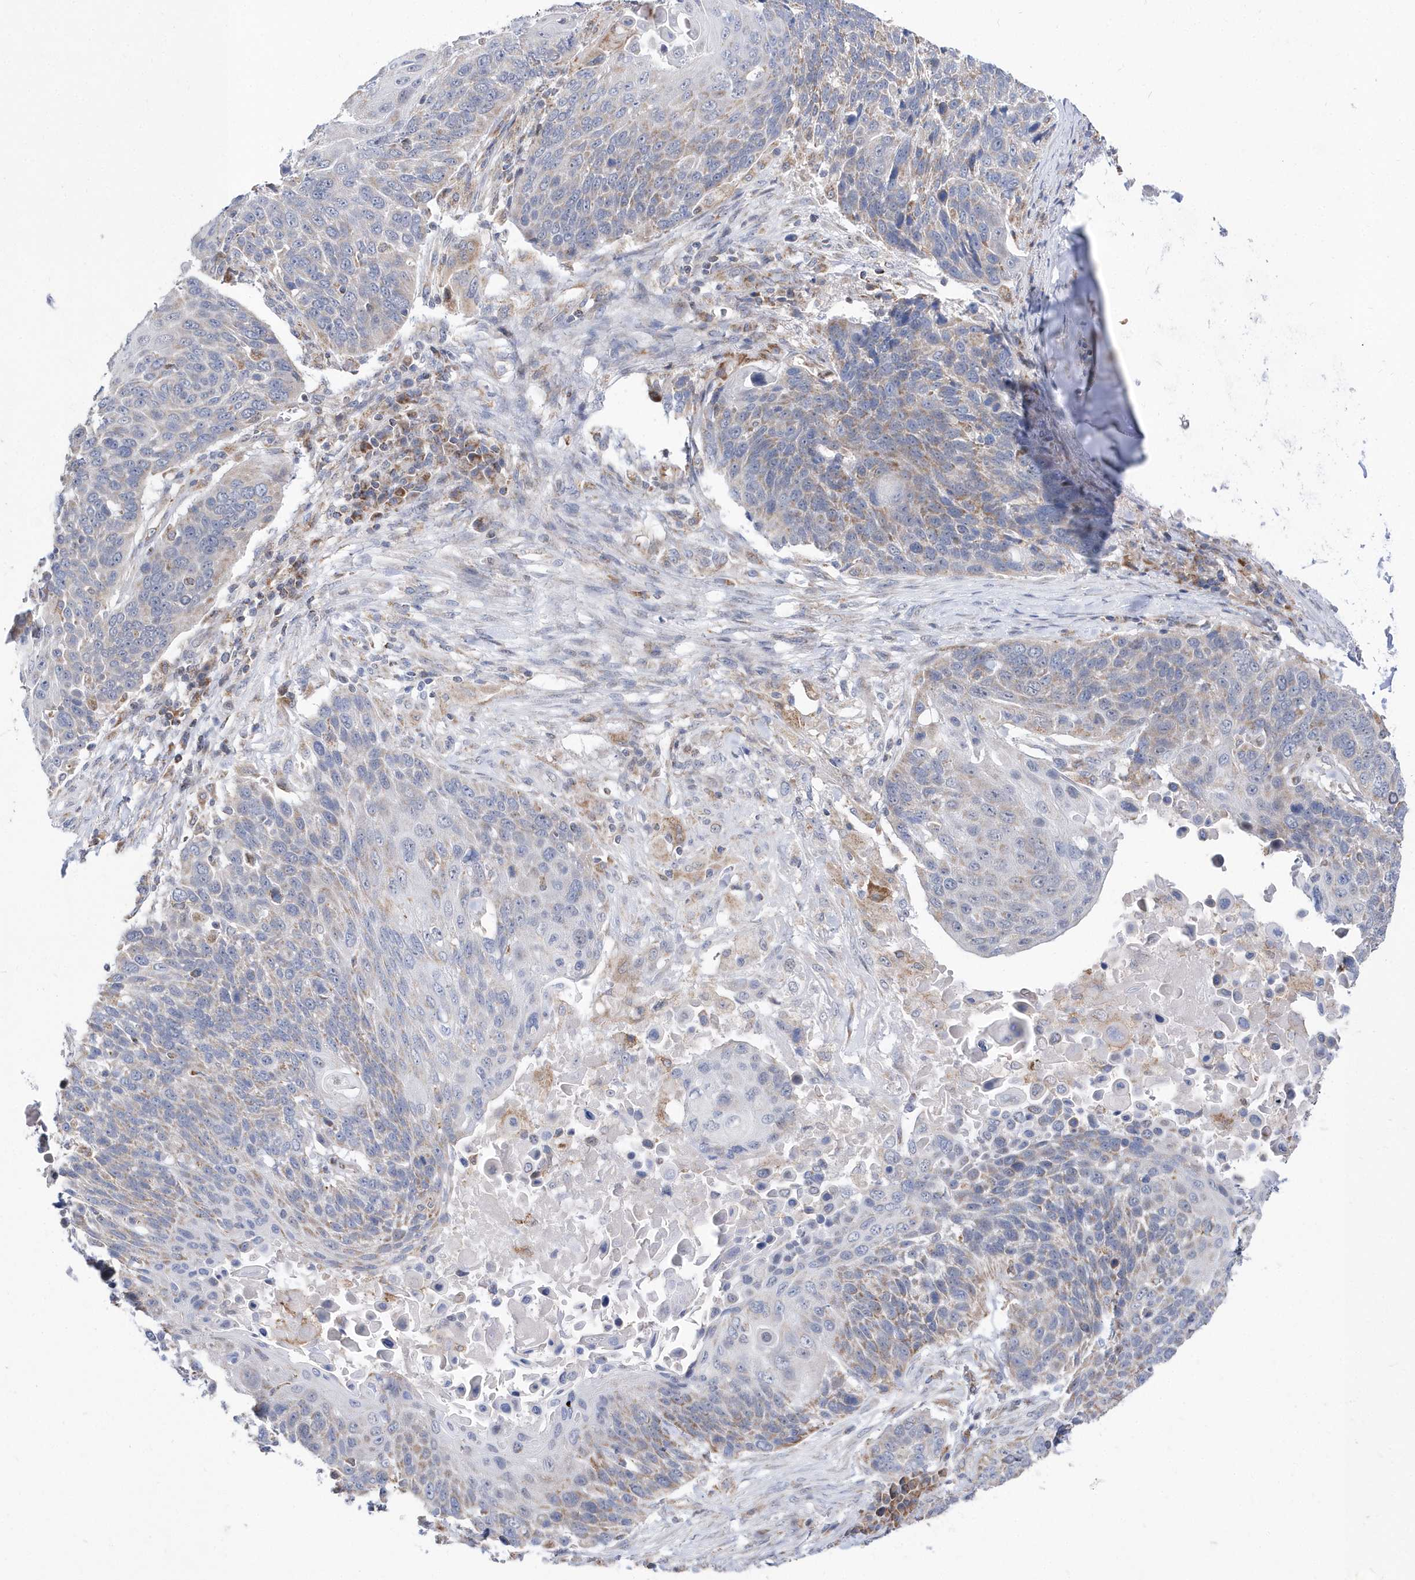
{"staining": {"intensity": "moderate", "quantity": "25%-75%", "location": "cytoplasmic/membranous"}, "tissue": "lung cancer", "cell_type": "Tumor cells", "image_type": "cancer", "snomed": [{"axis": "morphology", "description": "Squamous cell carcinoma, NOS"}, {"axis": "topography", "description": "Lung"}], "caption": "This is an image of immunohistochemistry staining of squamous cell carcinoma (lung), which shows moderate expression in the cytoplasmic/membranous of tumor cells.", "gene": "SPATA5", "patient": {"sex": "male", "age": 66}}